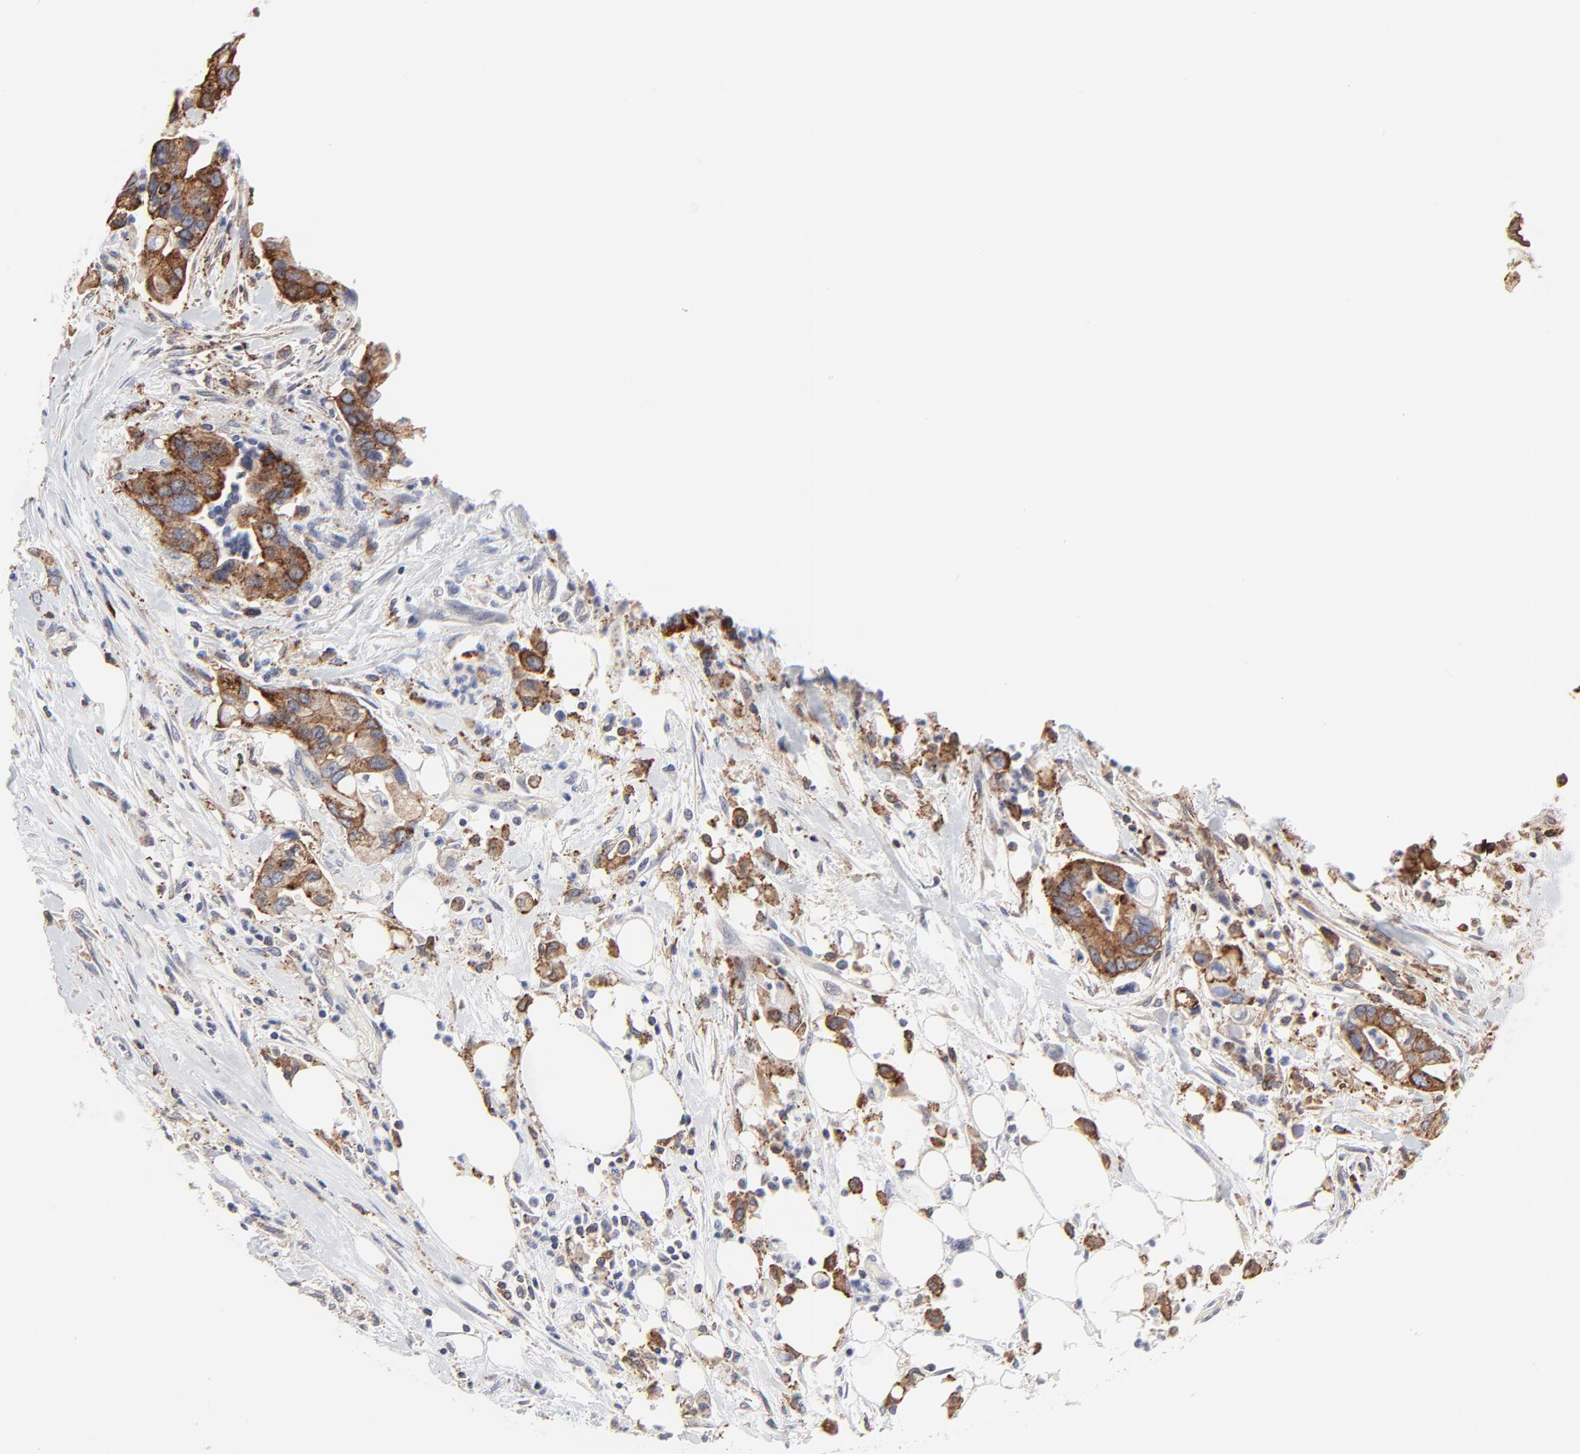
{"staining": {"intensity": "strong", "quantity": ">75%", "location": "cytoplasmic/membranous"}, "tissue": "pancreatic cancer", "cell_type": "Tumor cells", "image_type": "cancer", "snomed": [{"axis": "morphology", "description": "Adenocarcinoma, NOS"}, {"axis": "topography", "description": "Pancreas"}], "caption": "Brown immunohistochemical staining in human pancreatic adenocarcinoma demonstrates strong cytoplasmic/membranous staining in approximately >75% of tumor cells. (IHC, brightfield microscopy, high magnification).", "gene": "TRIM22", "patient": {"sex": "male", "age": 70}}